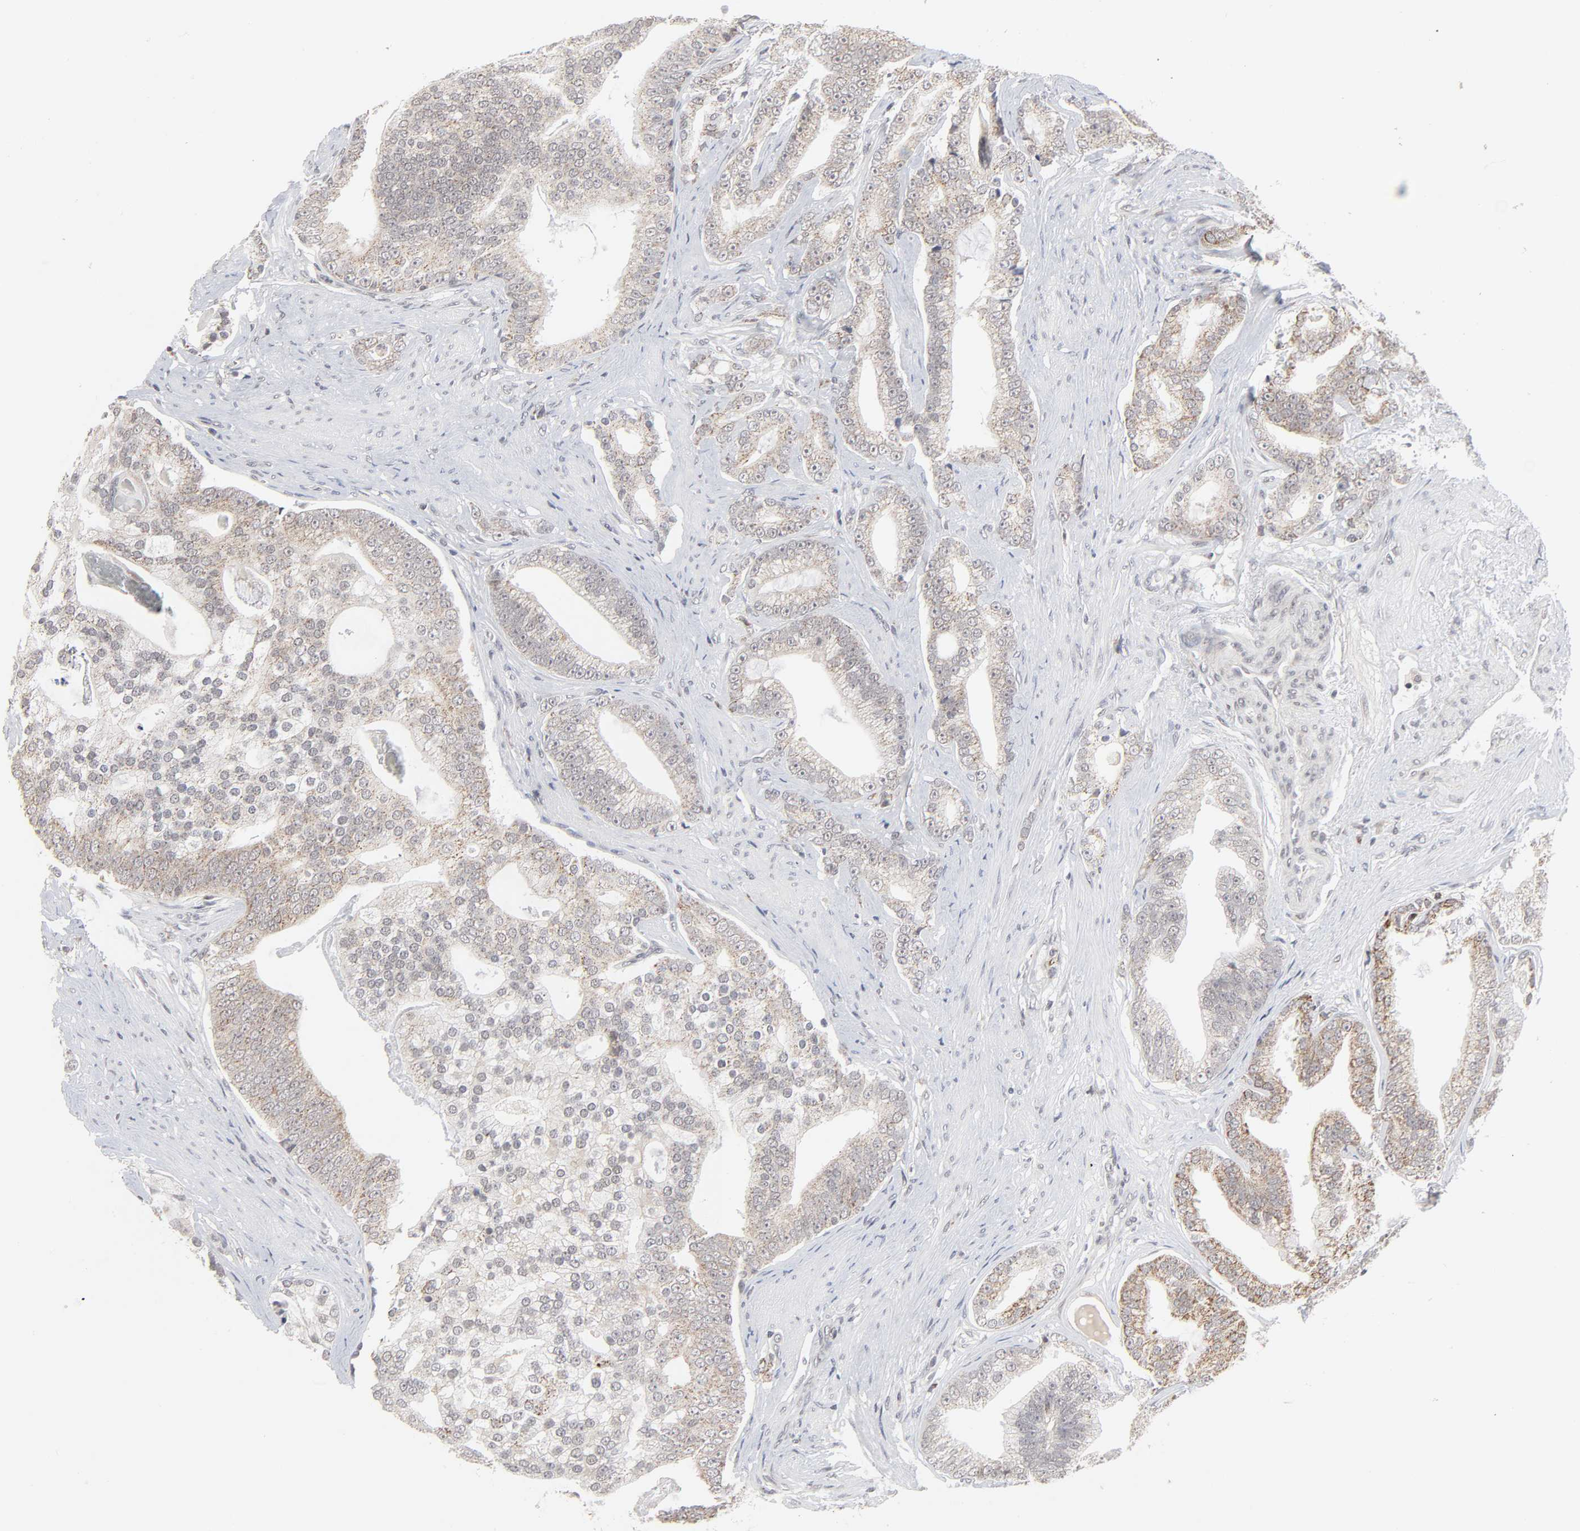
{"staining": {"intensity": "weak", "quantity": "25%-75%", "location": "cytoplasmic/membranous"}, "tissue": "prostate cancer", "cell_type": "Tumor cells", "image_type": "cancer", "snomed": [{"axis": "morphology", "description": "Adenocarcinoma, Low grade"}, {"axis": "topography", "description": "Prostate"}], "caption": "Prostate adenocarcinoma (low-grade) stained with IHC exhibits weak cytoplasmic/membranous expression in approximately 25%-75% of tumor cells.", "gene": "AUH", "patient": {"sex": "male", "age": 58}}